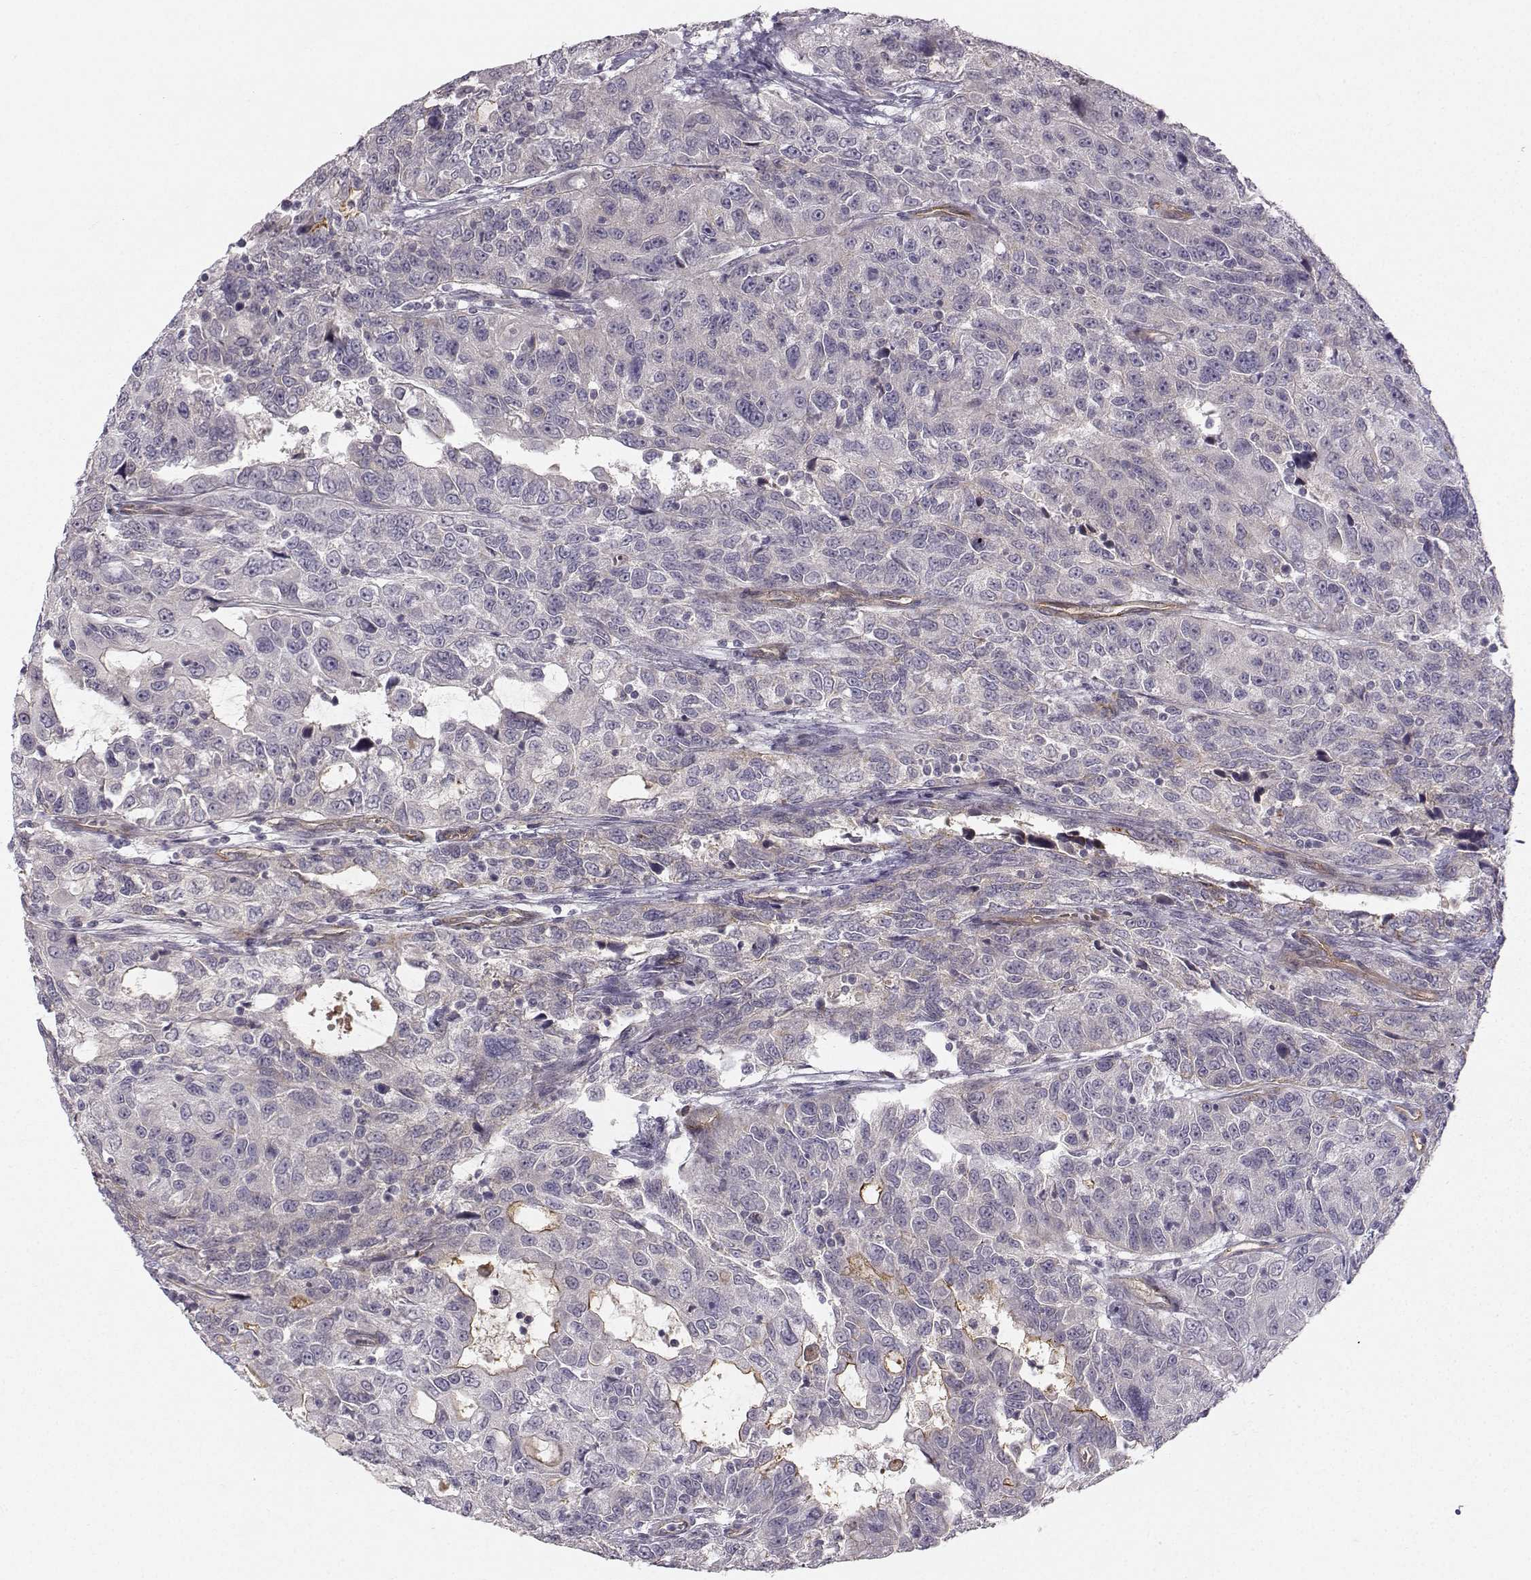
{"staining": {"intensity": "negative", "quantity": "none", "location": "none"}, "tissue": "urothelial cancer", "cell_type": "Tumor cells", "image_type": "cancer", "snomed": [{"axis": "morphology", "description": "Urothelial carcinoma, NOS"}, {"axis": "morphology", "description": "Urothelial carcinoma, High grade"}, {"axis": "topography", "description": "Urinary bladder"}], "caption": "High-grade urothelial carcinoma was stained to show a protein in brown. There is no significant expression in tumor cells.", "gene": "OPRD1", "patient": {"sex": "female", "age": 73}}